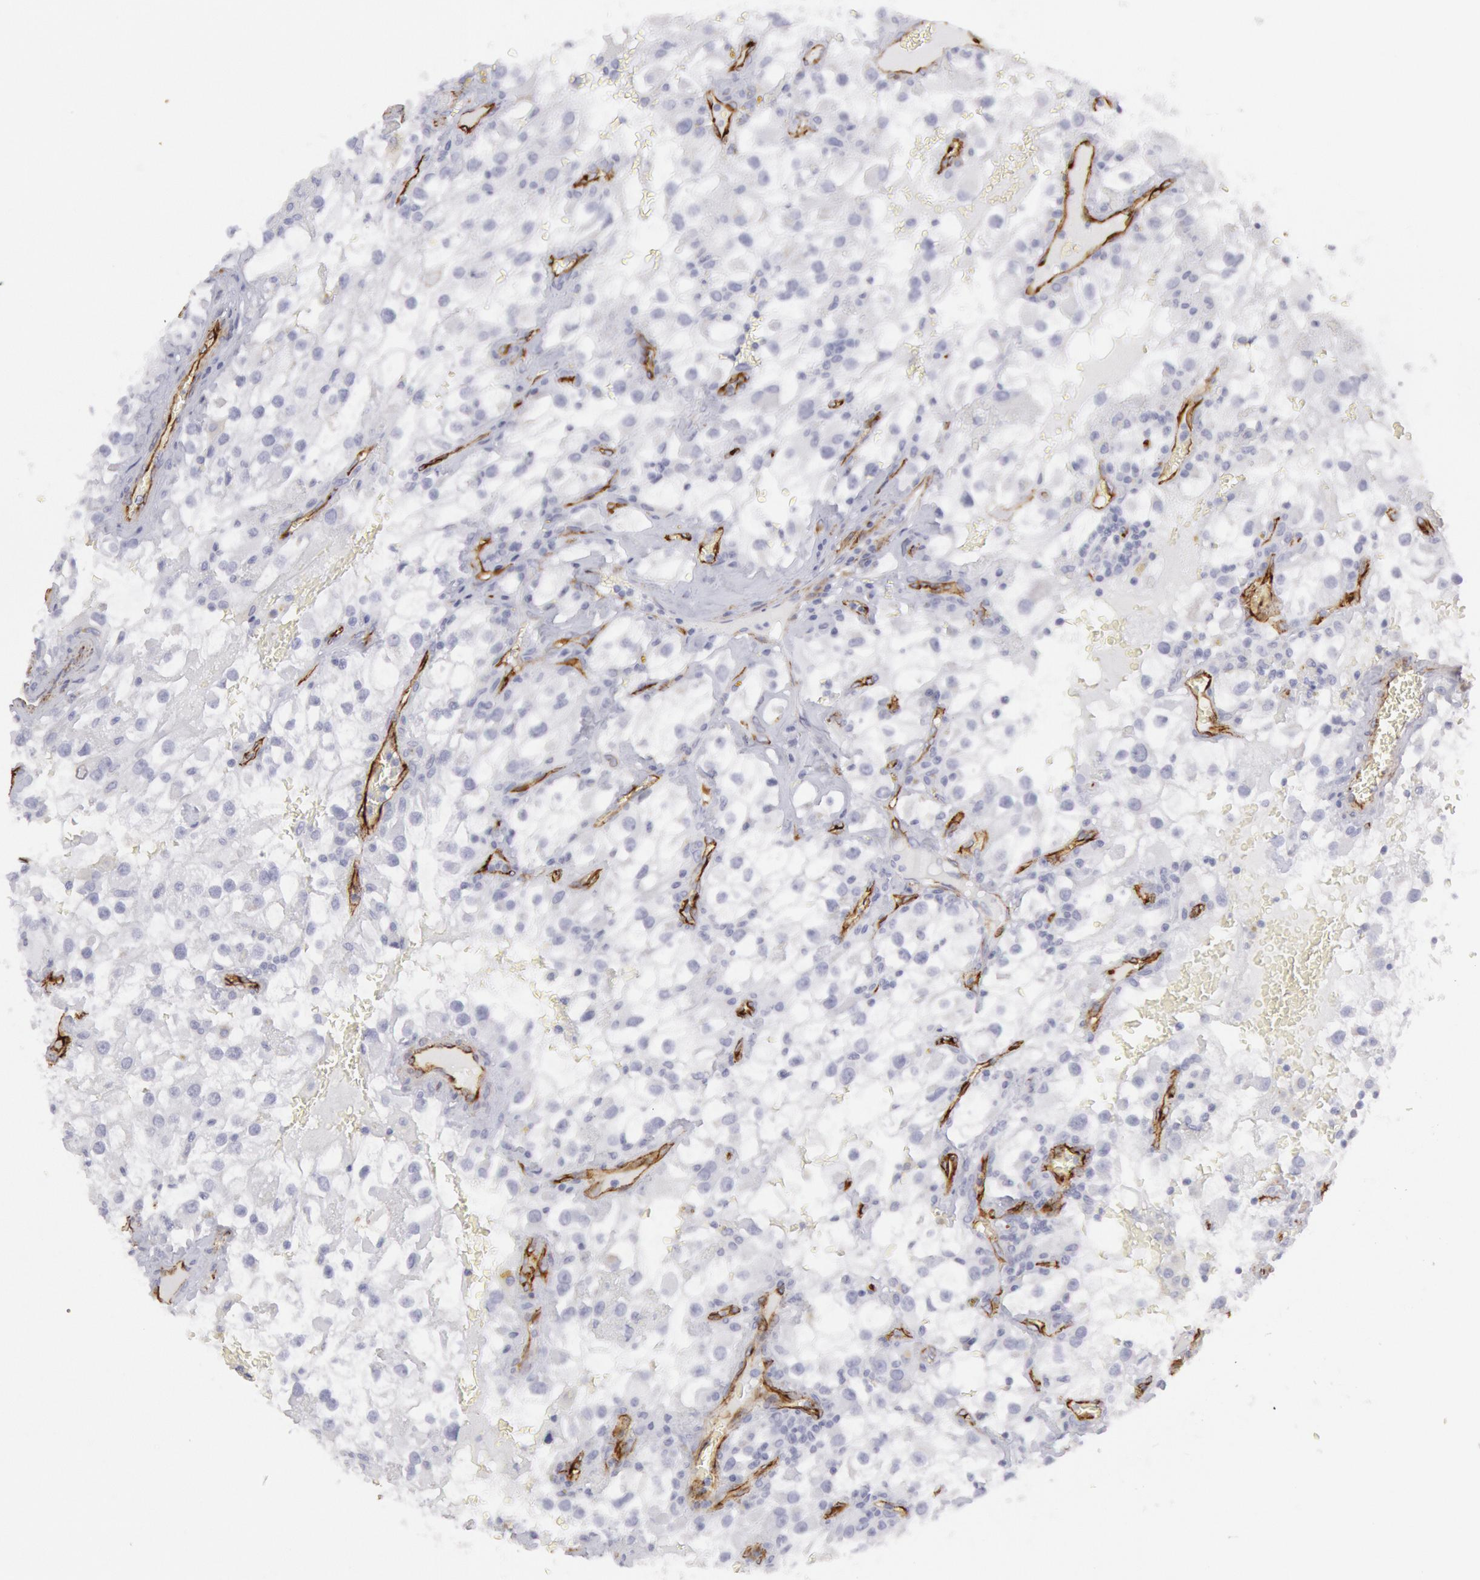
{"staining": {"intensity": "negative", "quantity": "none", "location": "none"}, "tissue": "renal cancer", "cell_type": "Tumor cells", "image_type": "cancer", "snomed": [{"axis": "morphology", "description": "Adenocarcinoma, NOS"}, {"axis": "topography", "description": "Kidney"}], "caption": "Human adenocarcinoma (renal) stained for a protein using immunohistochemistry demonstrates no staining in tumor cells.", "gene": "CDH13", "patient": {"sex": "female", "age": 52}}